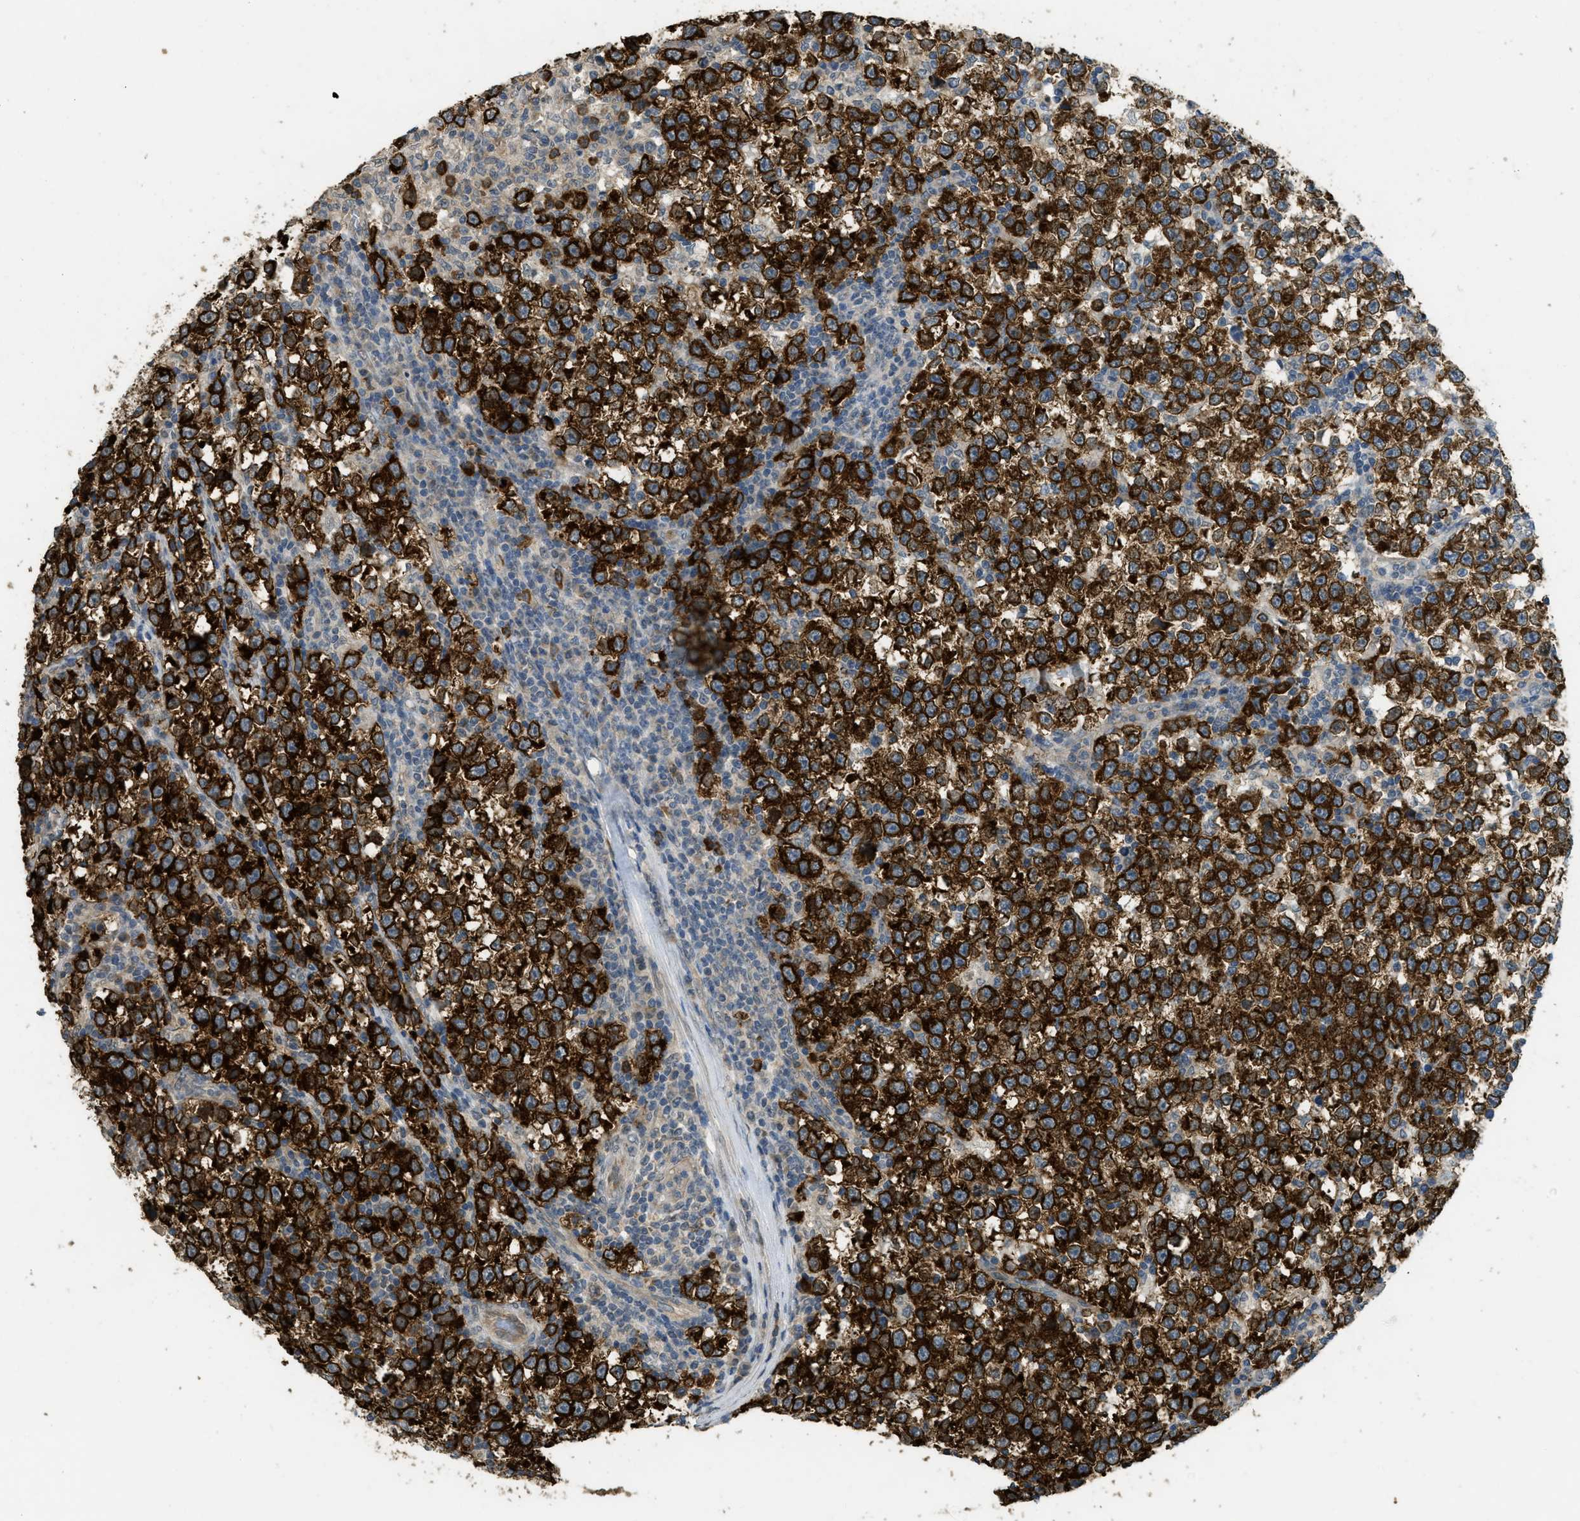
{"staining": {"intensity": "strong", "quantity": ">75%", "location": "cytoplasmic/membranous"}, "tissue": "testis cancer", "cell_type": "Tumor cells", "image_type": "cancer", "snomed": [{"axis": "morphology", "description": "Seminoma, NOS"}, {"axis": "topography", "description": "Testis"}], "caption": "An immunohistochemistry micrograph of tumor tissue is shown. Protein staining in brown highlights strong cytoplasmic/membranous positivity in testis cancer within tumor cells.", "gene": "IGF2BP2", "patient": {"sex": "male", "age": 43}}